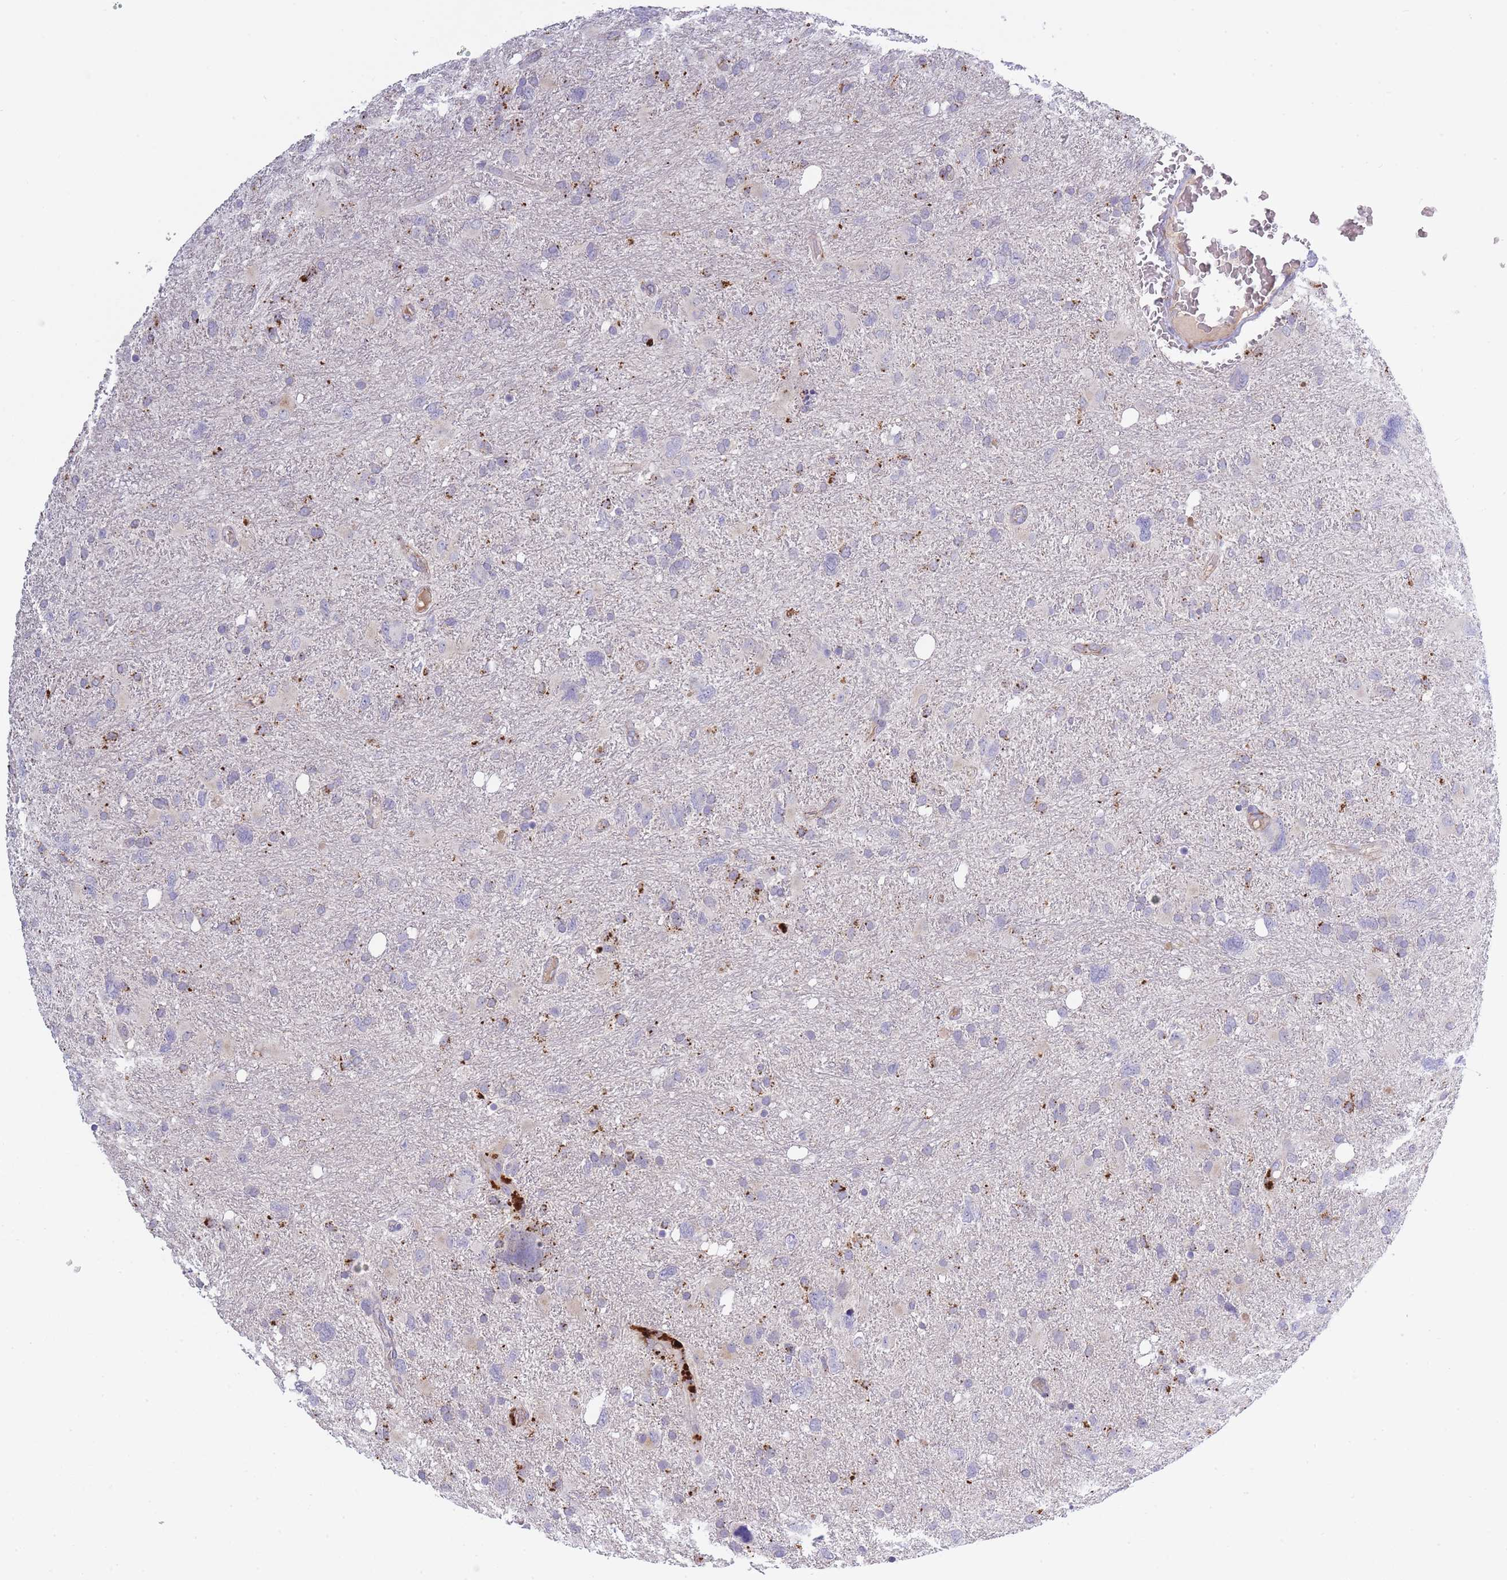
{"staining": {"intensity": "moderate", "quantity": "<25%", "location": "cytoplasmic/membranous"}, "tissue": "glioma", "cell_type": "Tumor cells", "image_type": "cancer", "snomed": [{"axis": "morphology", "description": "Glioma, malignant, High grade"}, {"axis": "topography", "description": "Brain"}], "caption": "A histopathology image showing moderate cytoplasmic/membranous expression in about <25% of tumor cells in high-grade glioma (malignant), as visualized by brown immunohistochemical staining.", "gene": "TRIM61", "patient": {"sex": "male", "age": 61}}